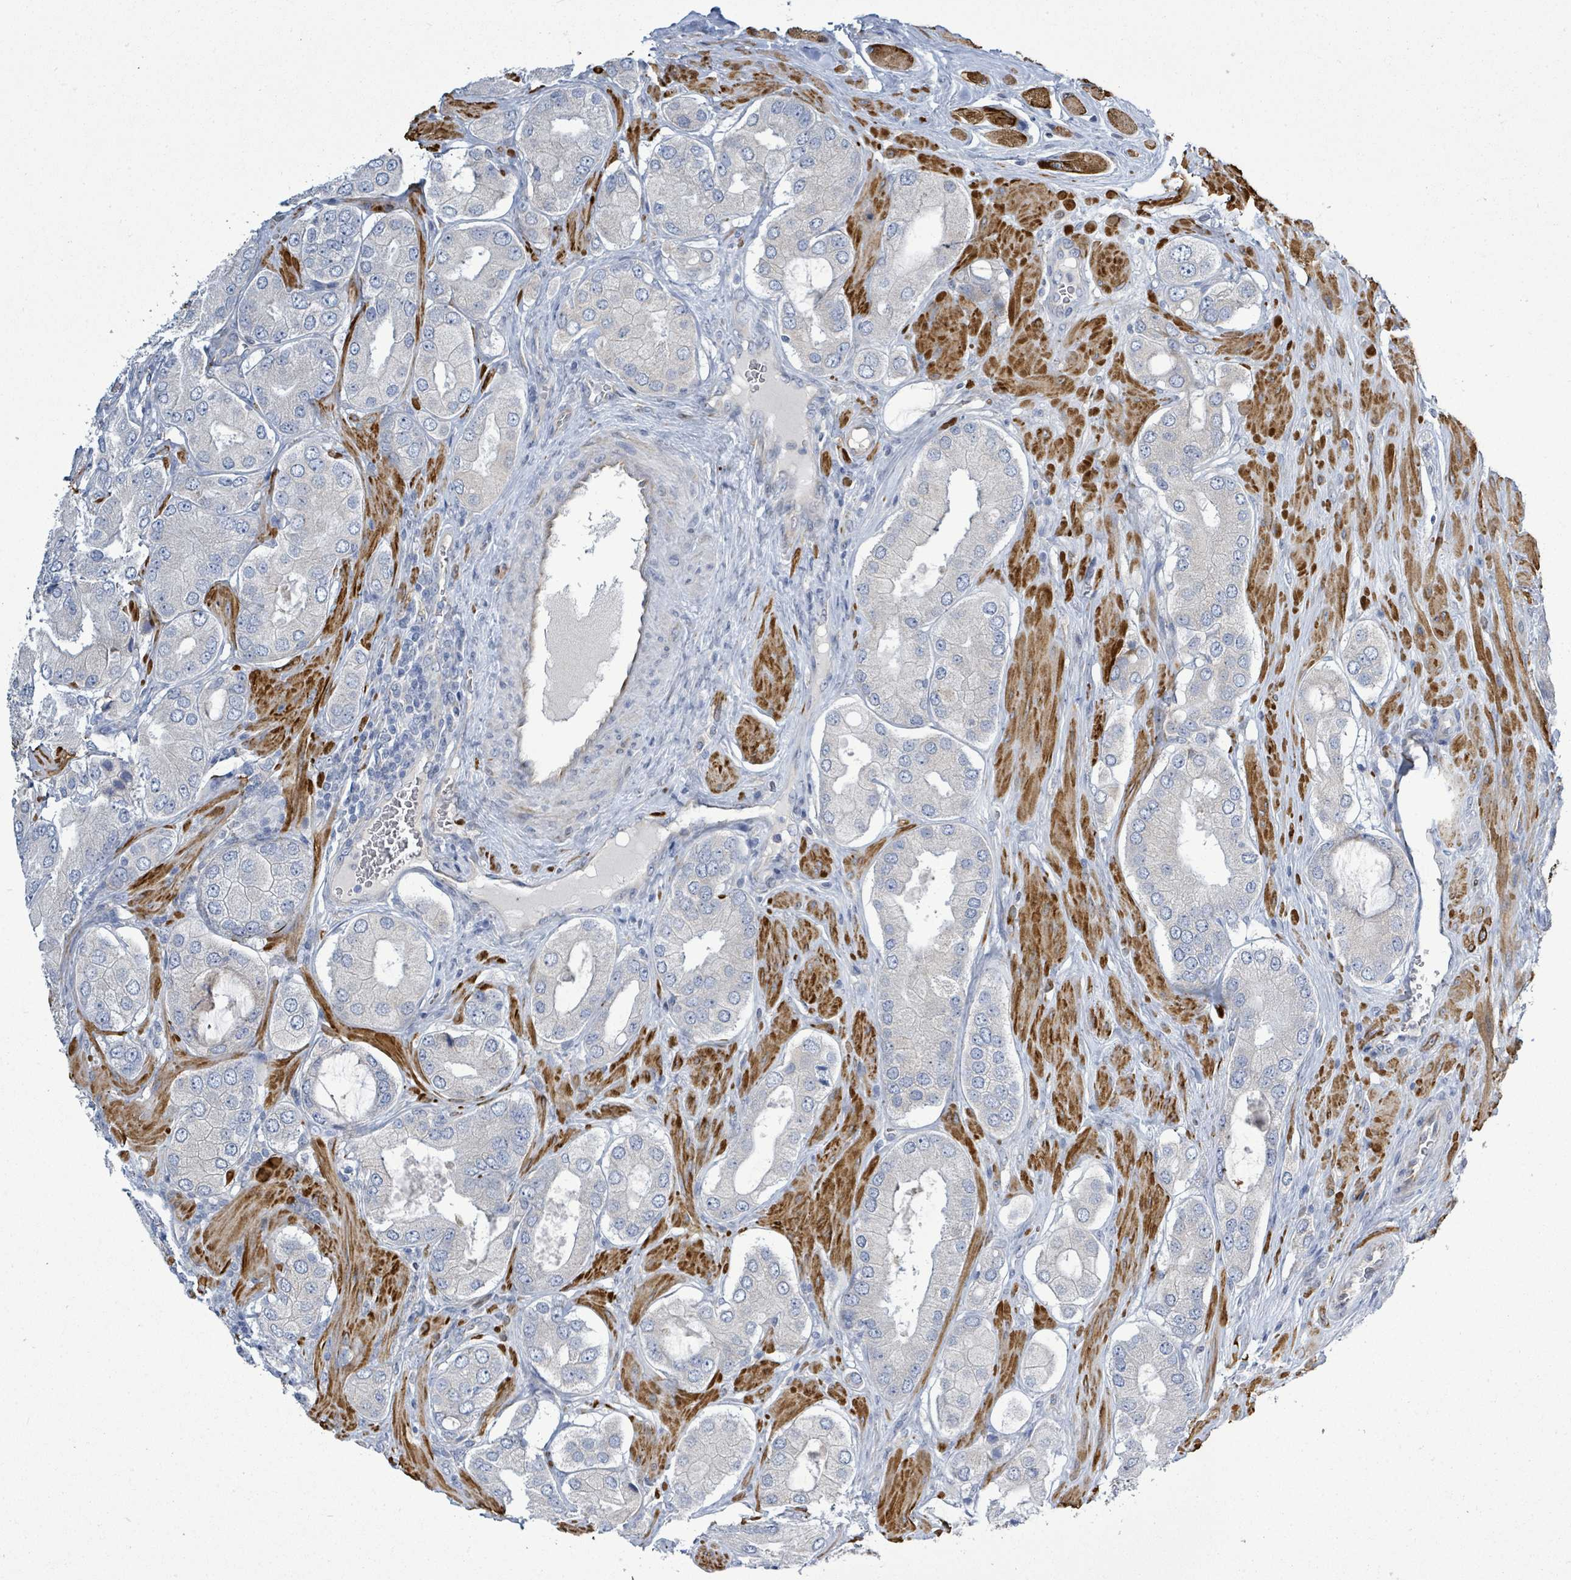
{"staining": {"intensity": "negative", "quantity": "none", "location": "none"}, "tissue": "prostate cancer", "cell_type": "Tumor cells", "image_type": "cancer", "snomed": [{"axis": "morphology", "description": "Adenocarcinoma, Low grade"}, {"axis": "topography", "description": "Prostate"}], "caption": "IHC histopathology image of neoplastic tissue: human prostate cancer stained with DAB (3,3'-diaminobenzidine) displays no significant protein expression in tumor cells.", "gene": "SIRPB1", "patient": {"sex": "male", "age": 42}}